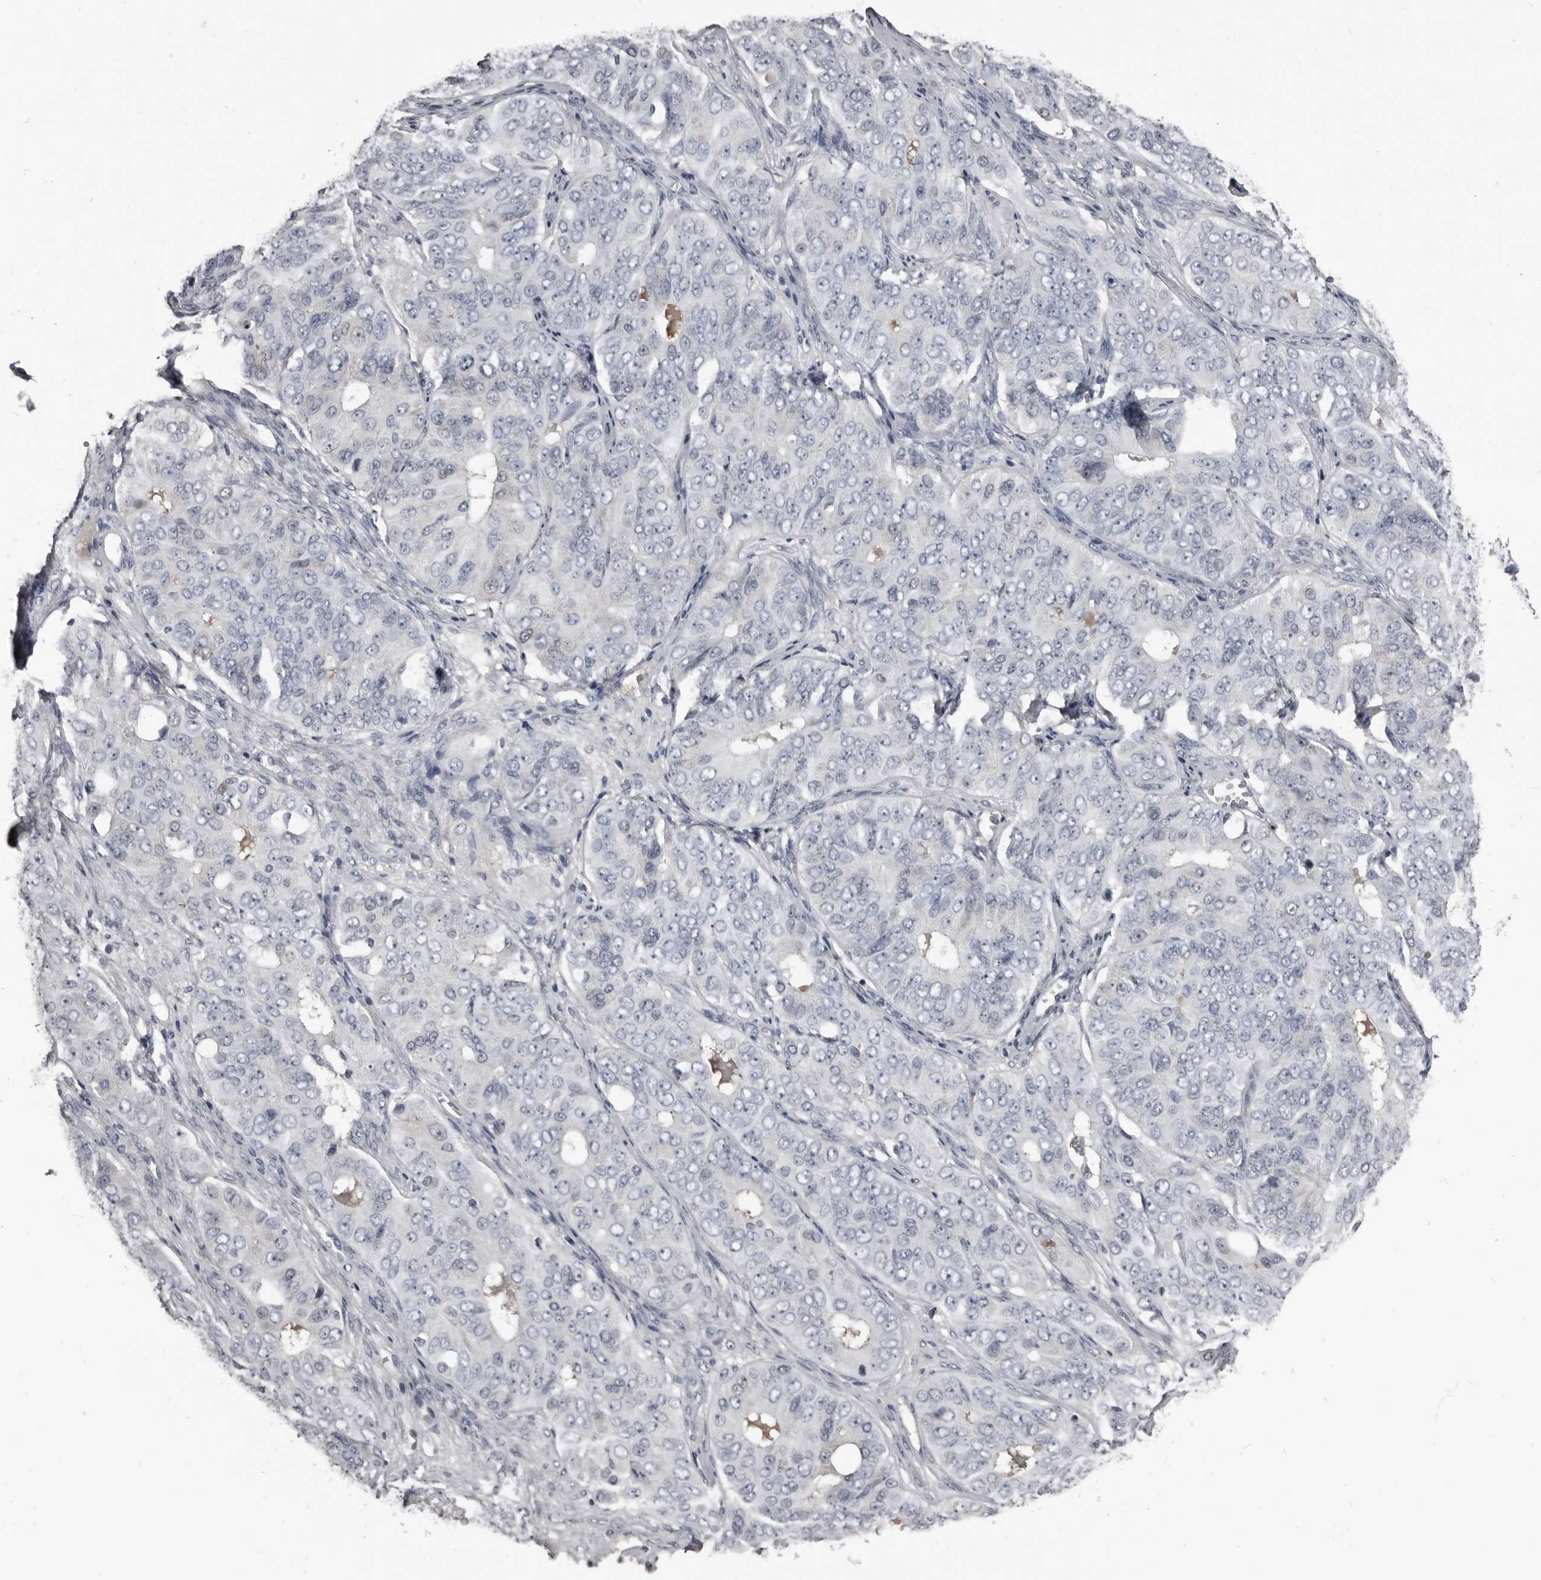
{"staining": {"intensity": "negative", "quantity": "none", "location": "none"}, "tissue": "ovarian cancer", "cell_type": "Tumor cells", "image_type": "cancer", "snomed": [{"axis": "morphology", "description": "Carcinoma, endometroid"}, {"axis": "topography", "description": "Ovary"}], "caption": "This is an immunohistochemistry photomicrograph of ovarian cancer (endometroid carcinoma). There is no positivity in tumor cells.", "gene": "GREB1", "patient": {"sex": "female", "age": 51}}